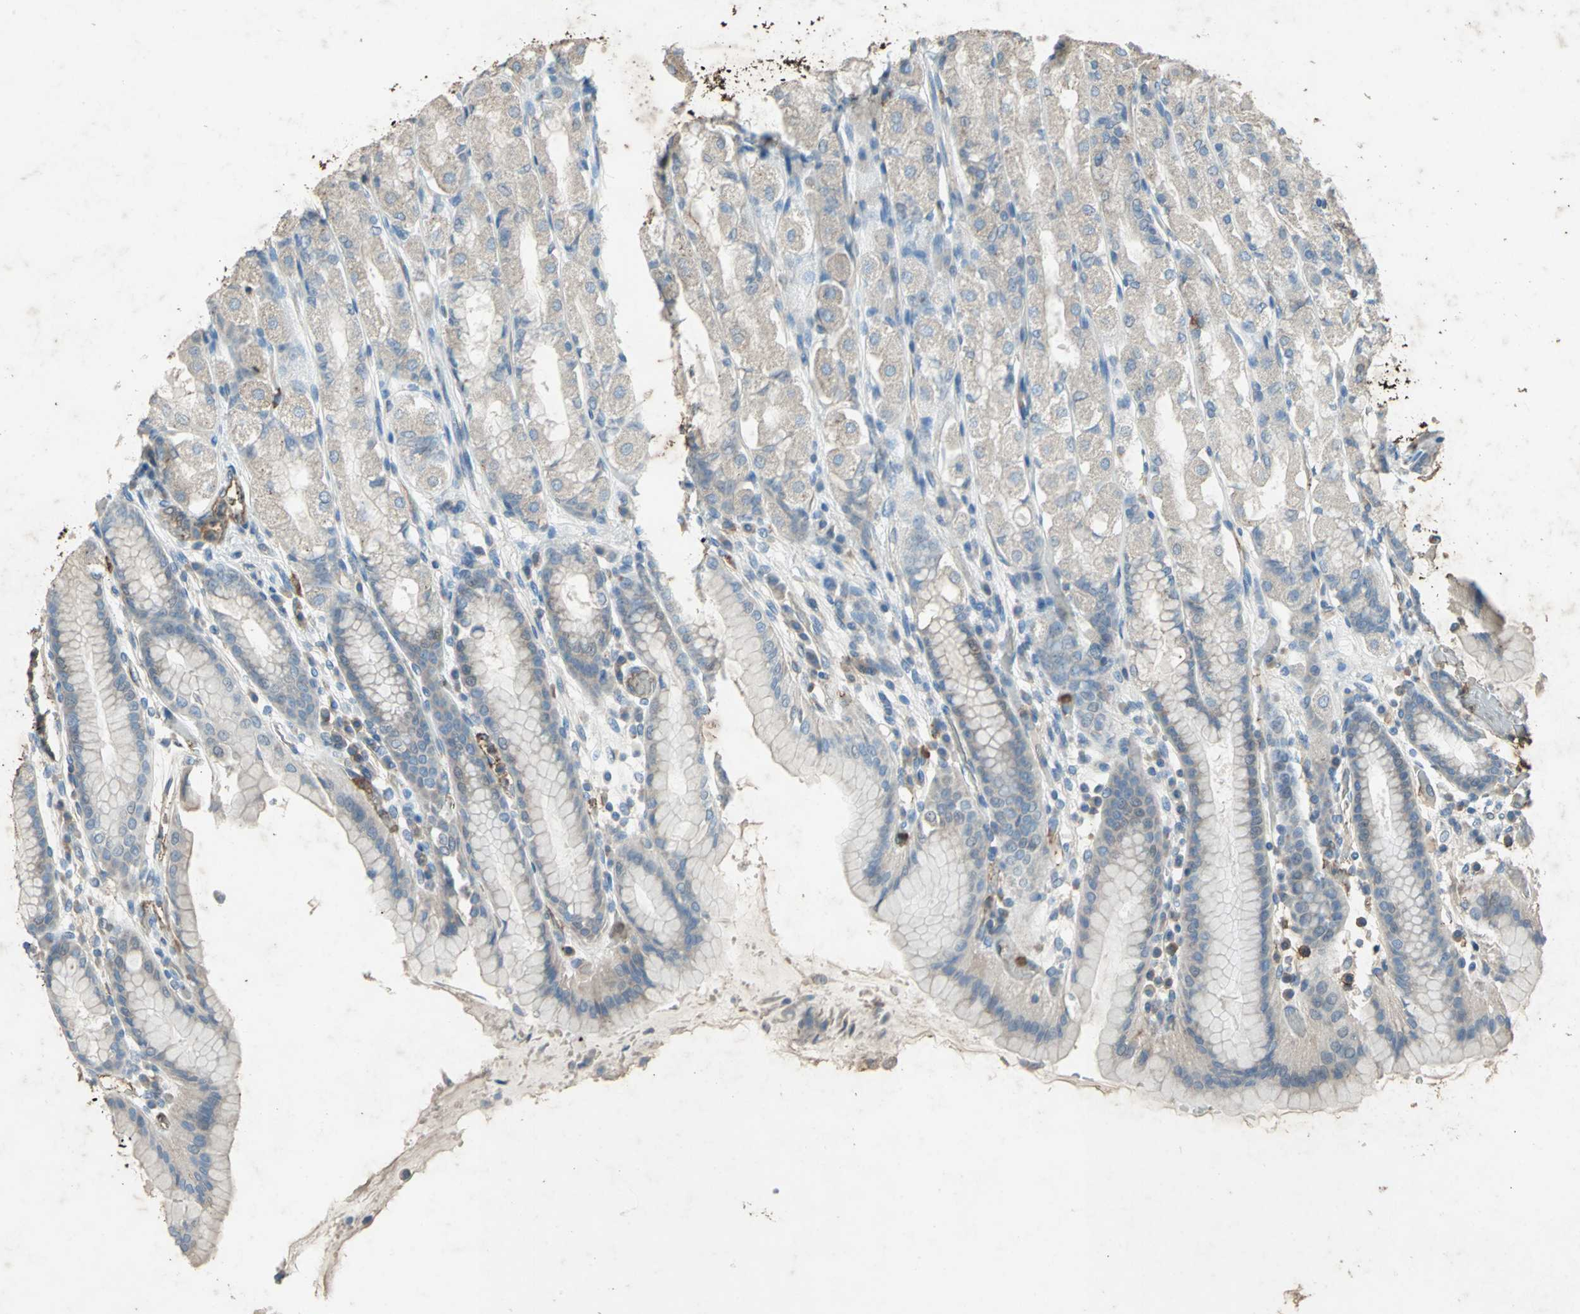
{"staining": {"intensity": "moderate", "quantity": "25%-75%", "location": "cytoplasmic/membranous"}, "tissue": "stomach", "cell_type": "Glandular cells", "image_type": "normal", "snomed": [{"axis": "morphology", "description": "Normal tissue, NOS"}, {"axis": "topography", "description": "Stomach, upper"}], "caption": "Immunohistochemical staining of unremarkable human stomach demonstrates medium levels of moderate cytoplasmic/membranous positivity in approximately 25%-75% of glandular cells.", "gene": "CCR6", "patient": {"sex": "male", "age": 68}}